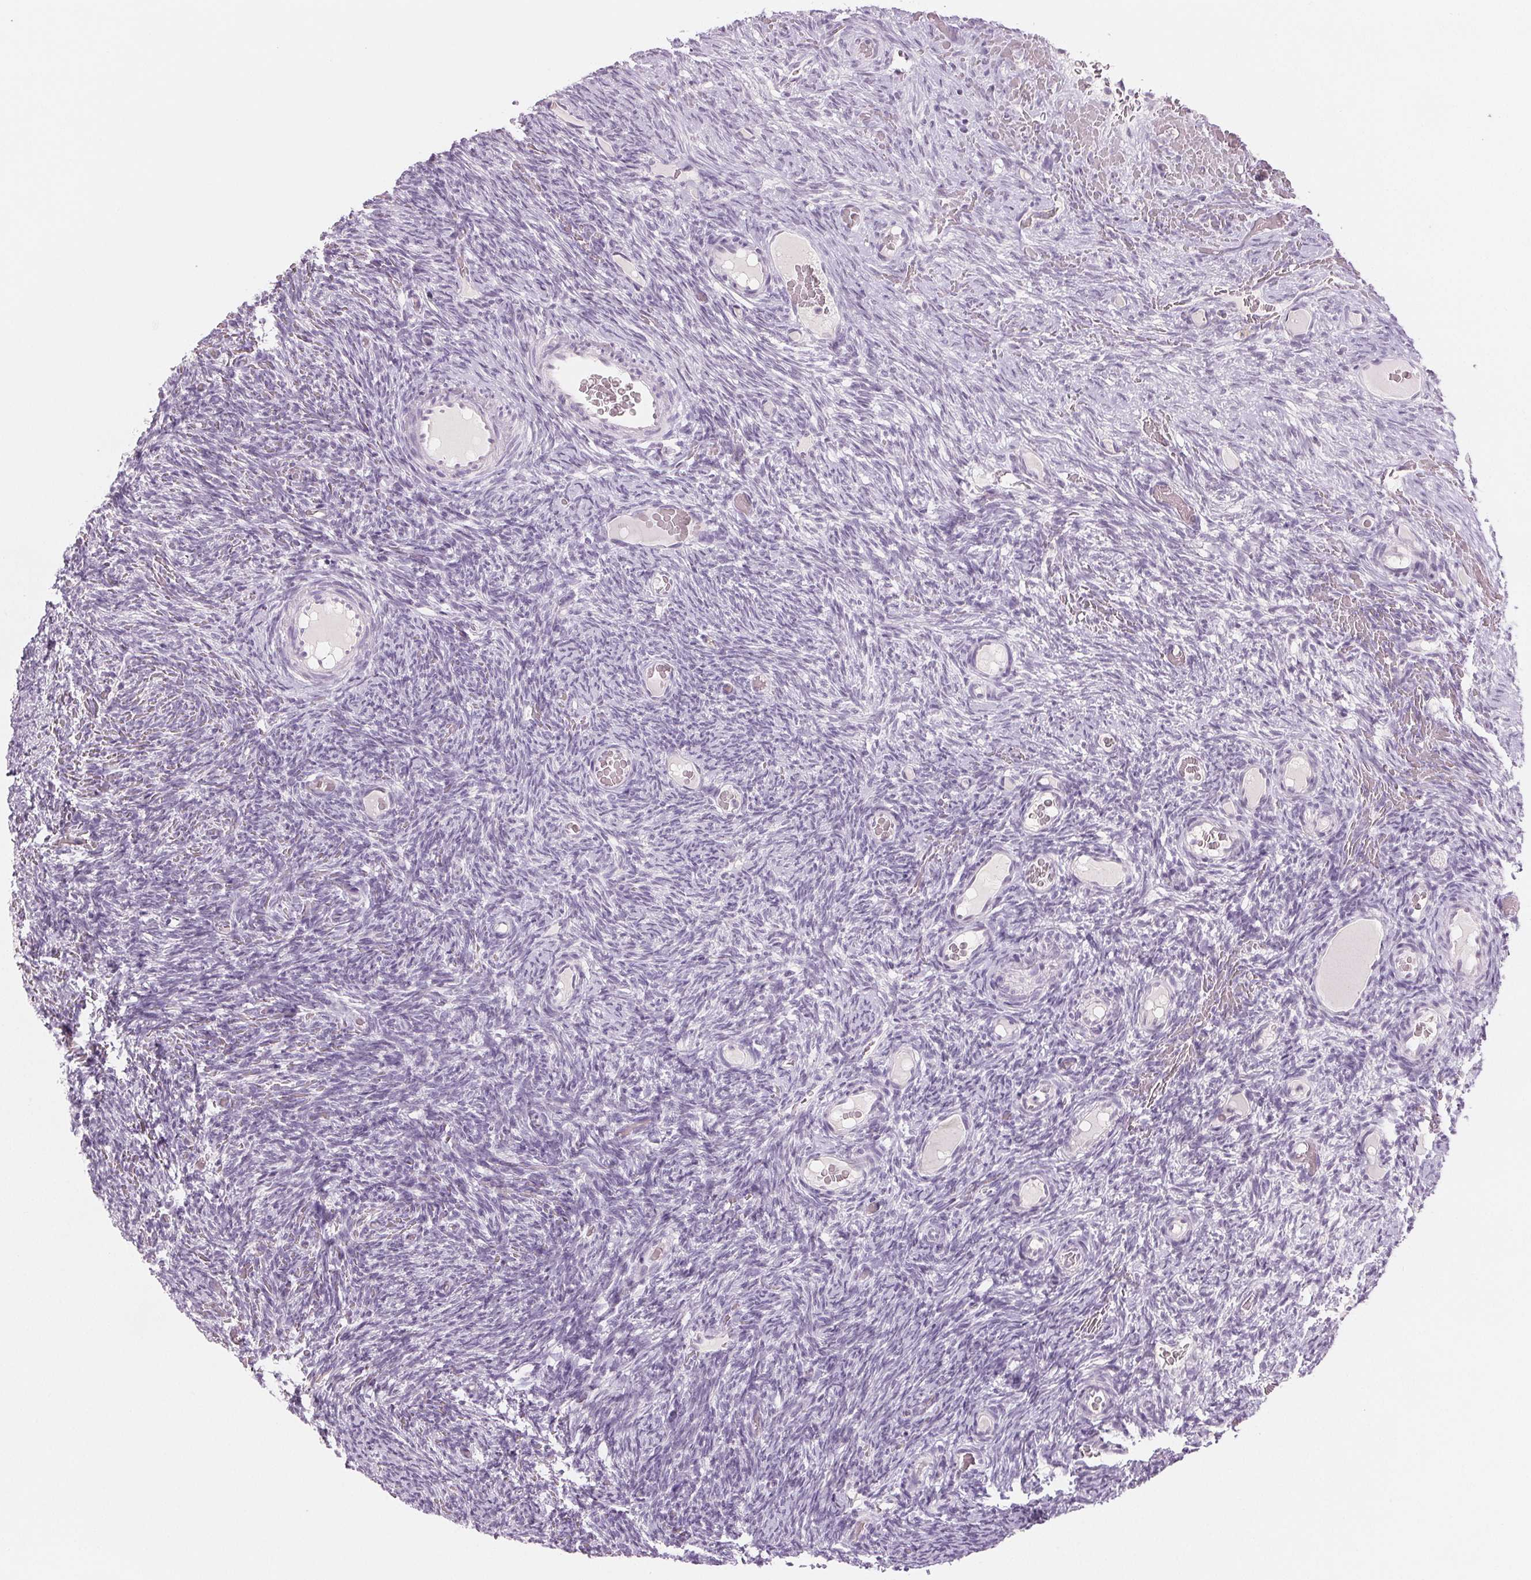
{"staining": {"intensity": "negative", "quantity": "none", "location": "none"}, "tissue": "ovary", "cell_type": "Follicle cells", "image_type": "normal", "snomed": [{"axis": "morphology", "description": "Normal tissue, NOS"}, {"axis": "topography", "description": "Ovary"}], "caption": "An IHC micrograph of unremarkable ovary is shown. There is no staining in follicle cells of ovary. (Stains: DAB (3,3'-diaminobenzidine) immunohistochemistry (IHC) with hematoxylin counter stain, Microscopy: brightfield microscopy at high magnification).", "gene": "EHHADH", "patient": {"sex": "female", "age": 34}}